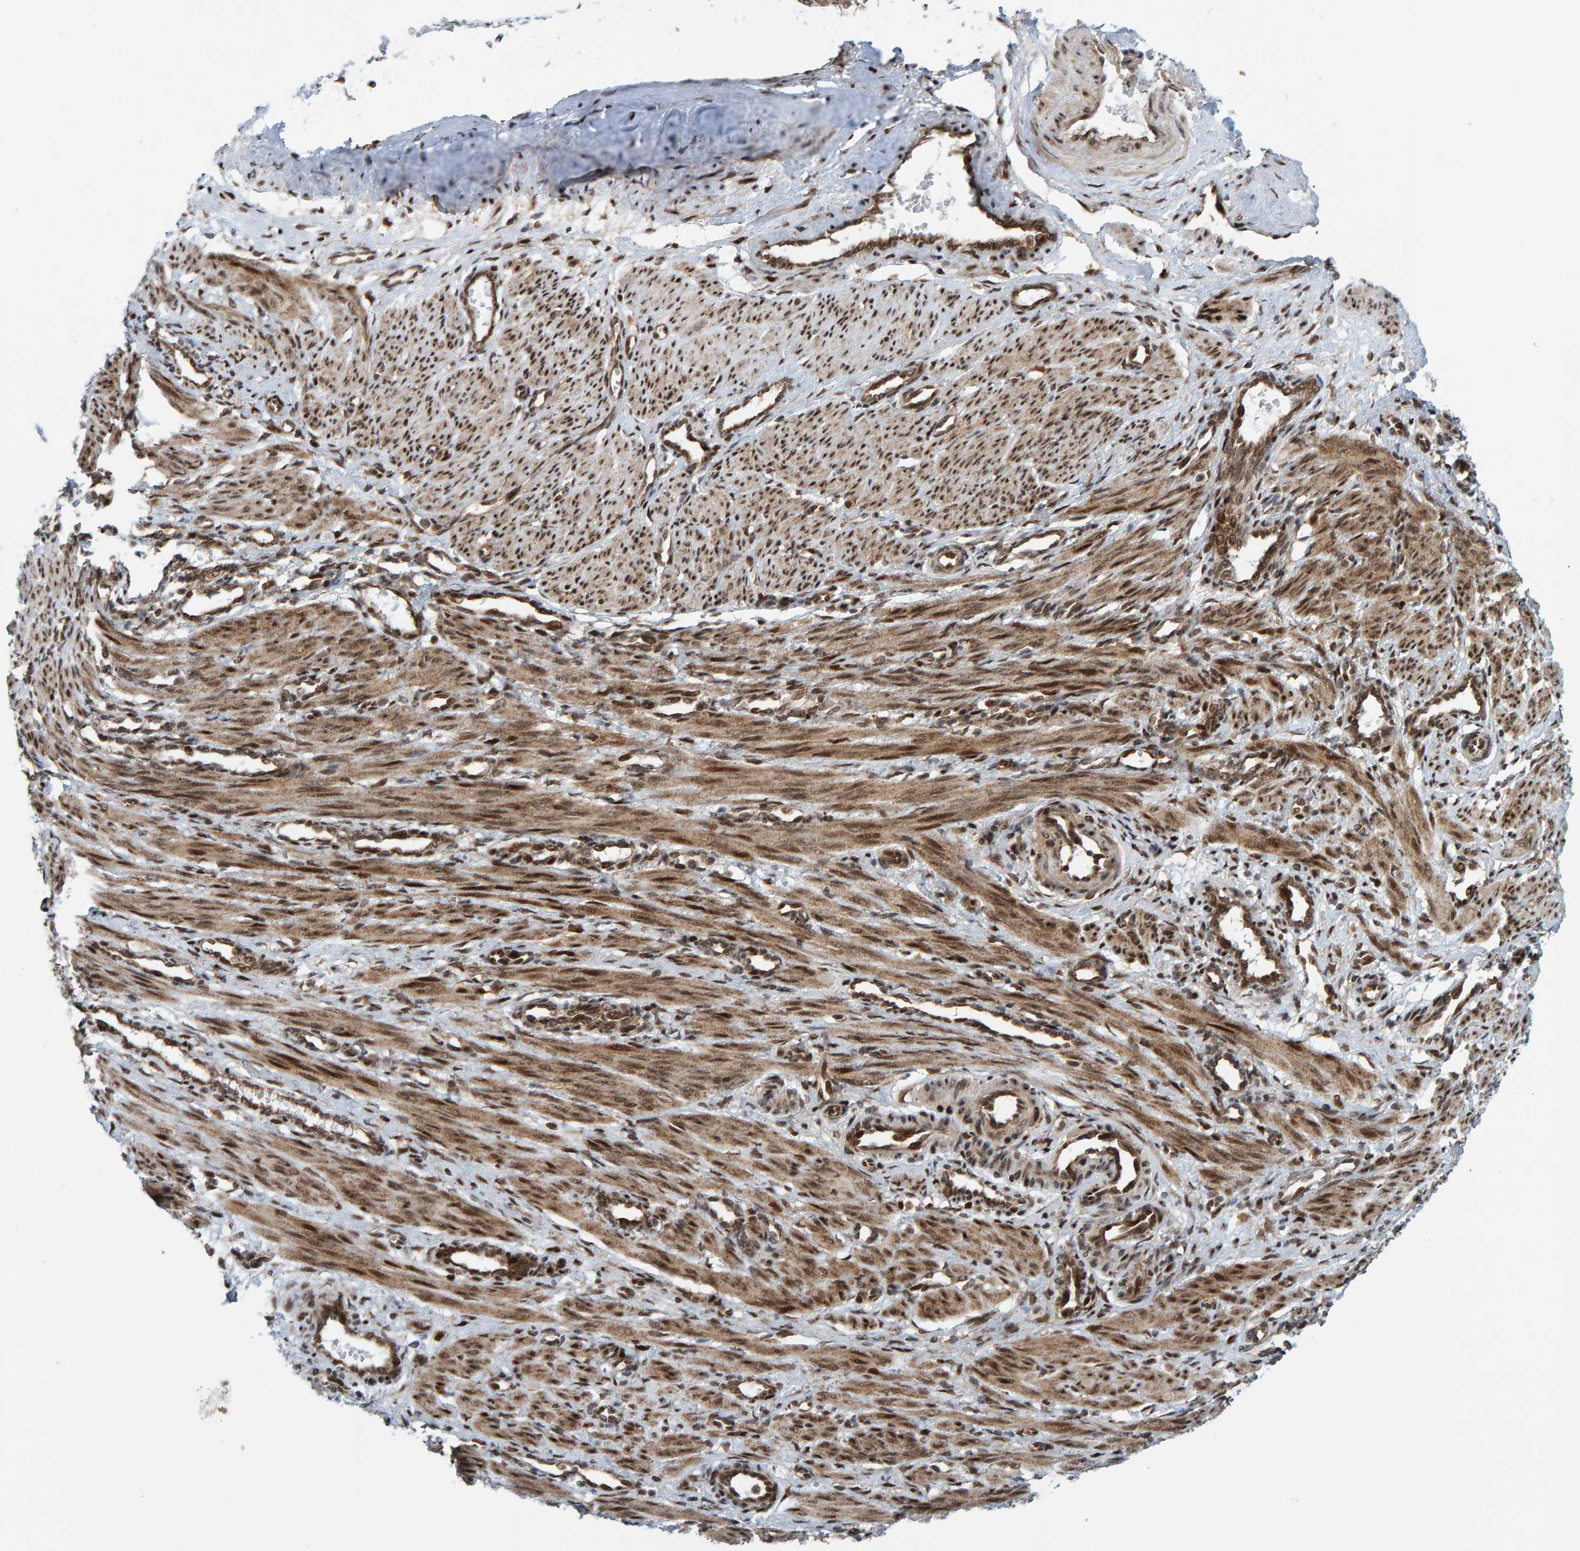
{"staining": {"intensity": "moderate", "quantity": ">75%", "location": "cytoplasmic/membranous,nuclear"}, "tissue": "smooth muscle", "cell_type": "Smooth muscle cells", "image_type": "normal", "snomed": [{"axis": "morphology", "description": "Normal tissue, NOS"}, {"axis": "topography", "description": "Endometrium"}], "caption": "Moderate cytoplasmic/membranous,nuclear protein expression is appreciated in approximately >75% of smooth muscle cells in smooth muscle.", "gene": "ZNF366", "patient": {"sex": "female", "age": 33}}